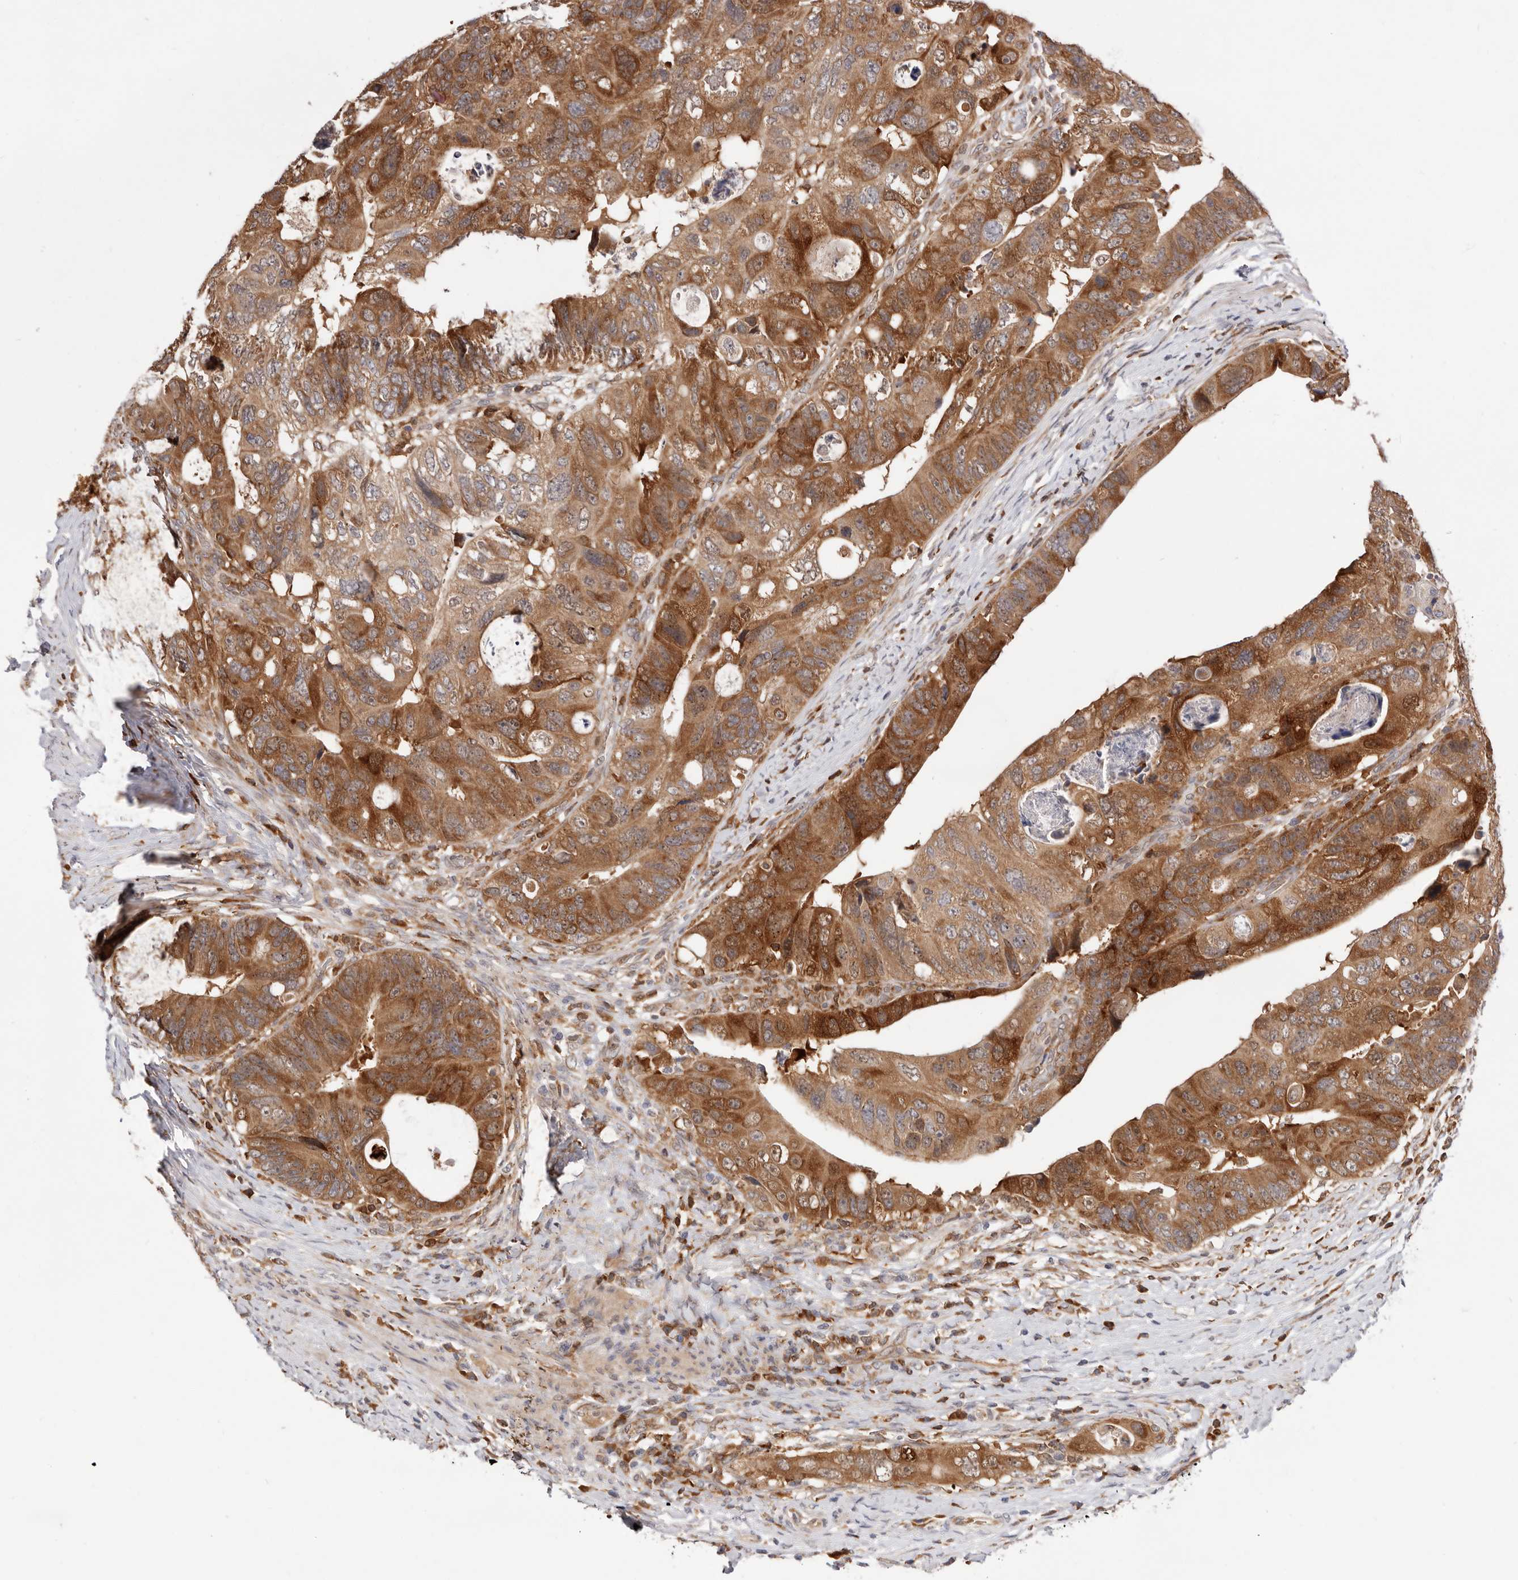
{"staining": {"intensity": "strong", "quantity": ">75%", "location": "cytoplasmic/membranous"}, "tissue": "colorectal cancer", "cell_type": "Tumor cells", "image_type": "cancer", "snomed": [{"axis": "morphology", "description": "Adenocarcinoma, NOS"}, {"axis": "topography", "description": "Rectum"}], "caption": "Tumor cells demonstrate high levels of strong cytoplasmic/membranous positivity in approximately >75% of cells in human colorectal cancer (adenocarcinoma). (brown staining indicates protein expression, while blue staining denotes nuclei).", "gene": "RNF213", "patient": {"sex": "male", "age": 59}}